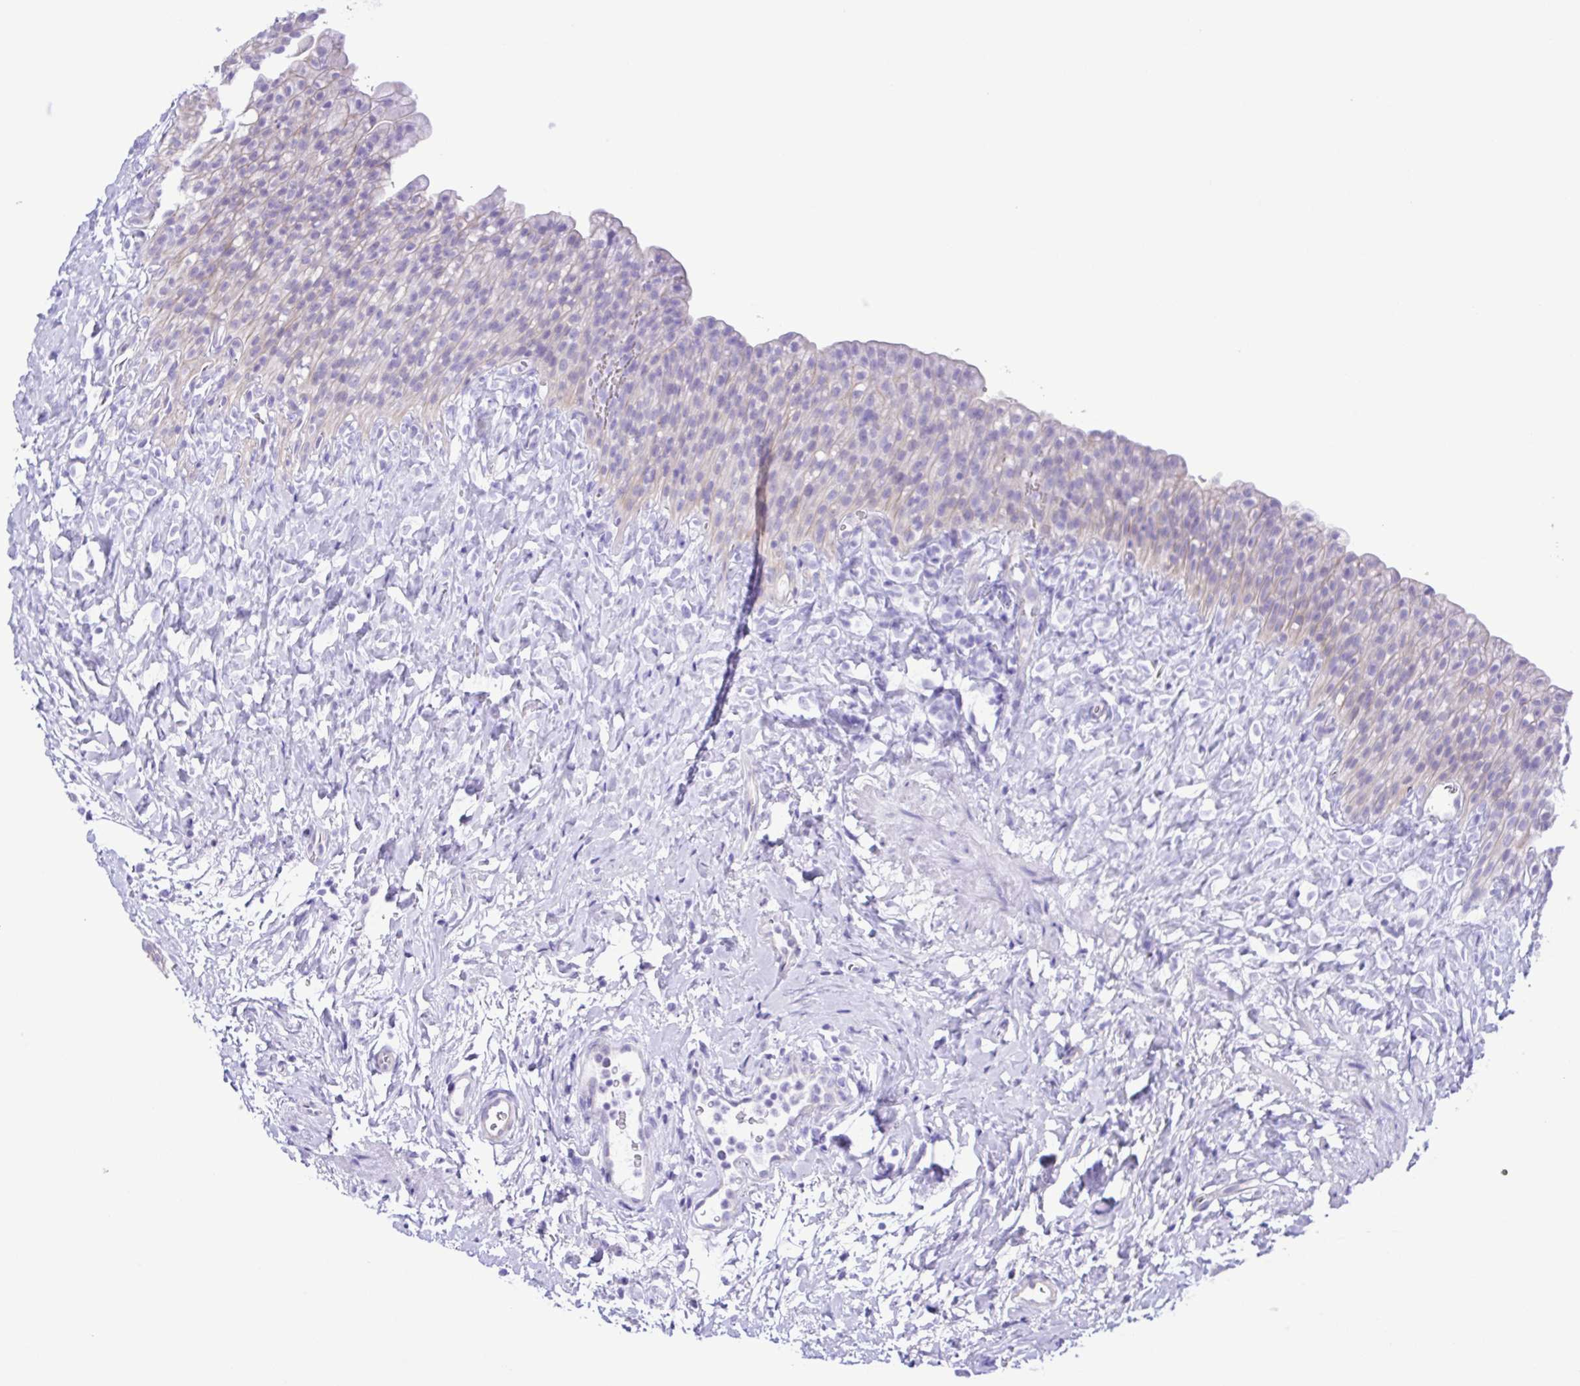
{"staining": {"intensity": "negative", "quantity": "none", "location": "none"}, "tissue": "urinary bladder", "cell_type": "Urothelial cells", "image_type": "normal", "snomed": [{"axis": "morphology", "description": "Normal tissue, NOS"}, {"axis": "topography", "description": "Urinary bladder"}, {"axis": "topography", "description": "Prostate"}], "caption": "Urothelial cells are negative for protein expression in normal human urinary bladder. (Immunohistochemistry (ihc), brightfield microscopy, high magnification).", "gene": "CYP11A1", "patient": {"sex": "male", "age": 76}}